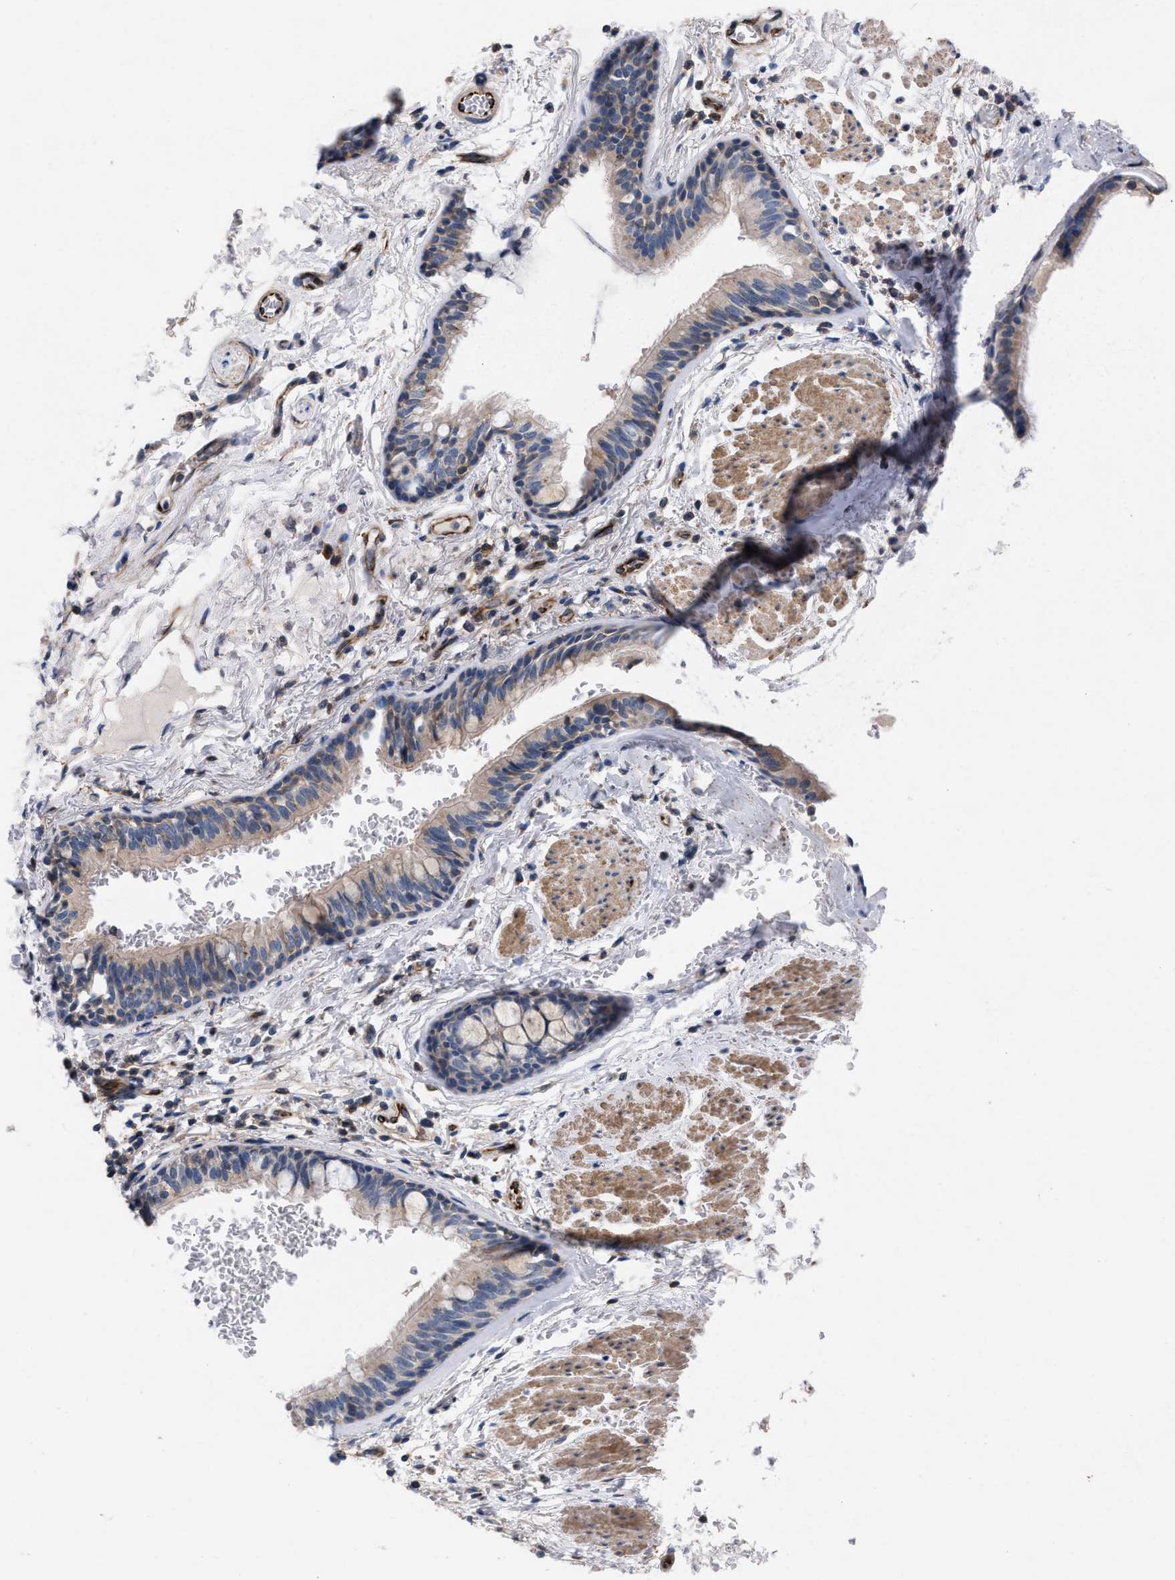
{"staining": {"intensity": "weak", "quantity": ">75%", "location": "cytoplasmic/membranous"}, "tissue": "bronchus", "cell_type": "Respiratory epithelial cells", "image_type": "normal", "snomed": [{"axis": "morphology", "description": "Normal tissue, NOS"}, {"axis": "topography", "description": "Cartilage tissue"}], "caption": "Protein staining of unremarkable bronchus displays weak cytoplasmic/membranous staining in about >75% of respiratory epithelial cells.", "gene": "TMEM131", "patient": {"sex": "female", "age": 63}}